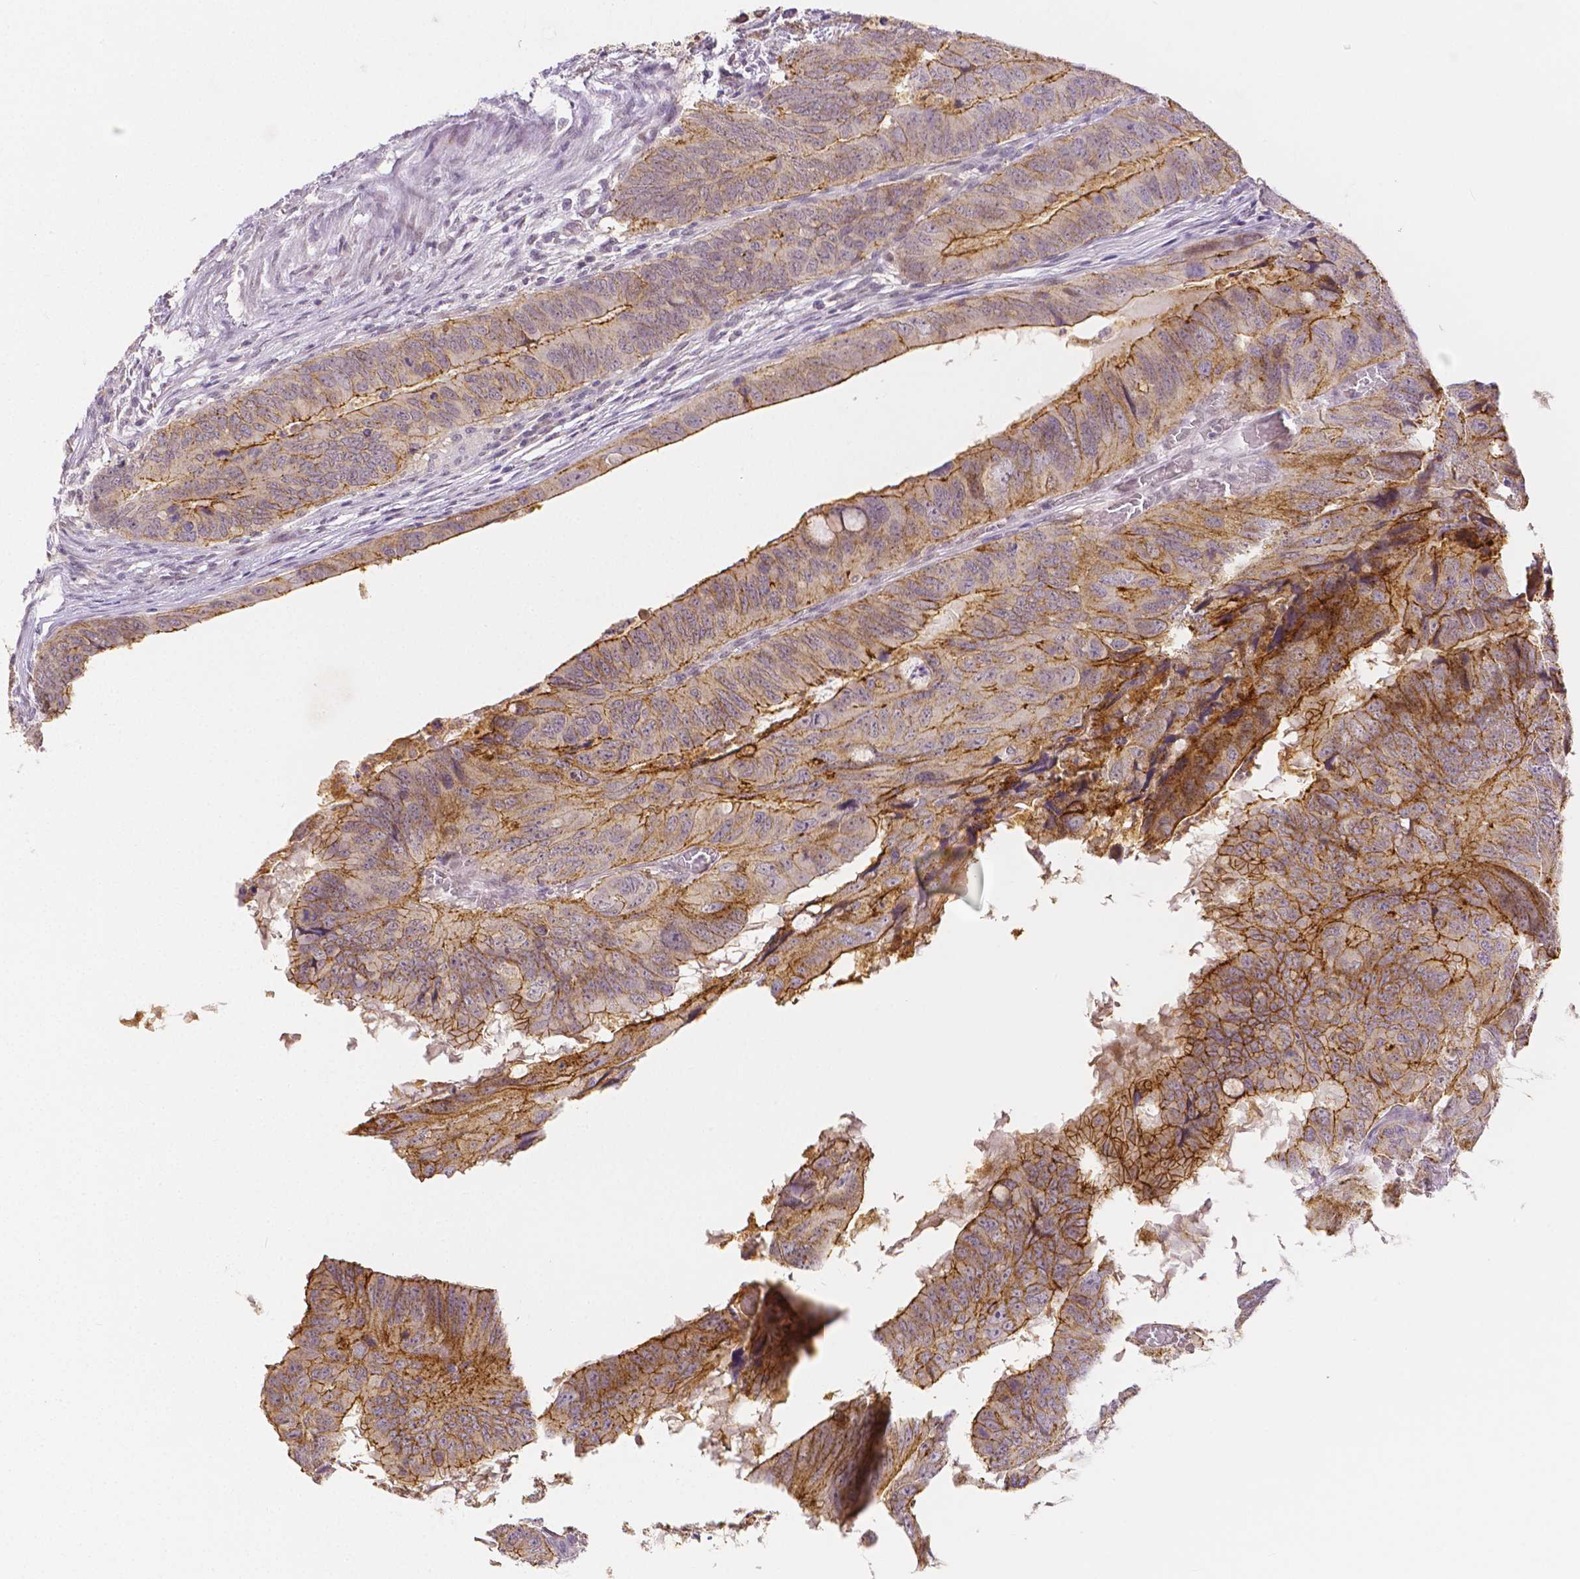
{"staining": {"intensity": "moderate", "quantity": ">75%", "location": "cytoplasmic/membranous"}, "tissue": "colorectal cancer", "cell_type": "Tumor cells", "image_type": "cancer", "snomed": [{"axis": "morphology", "description": "Adenocarcinoma, NOS"}, {"axis": "topography", "description": "Colon"}], "caption": "Colorectal cancer (adenocarcinoma) stained for a protein (brown) exhibits moderate cytoplasmic/membranous positive expression in approximately >75% of tumor cells.", "gene": "OCLN", "patient": {"sex": "male", "age": 79}}